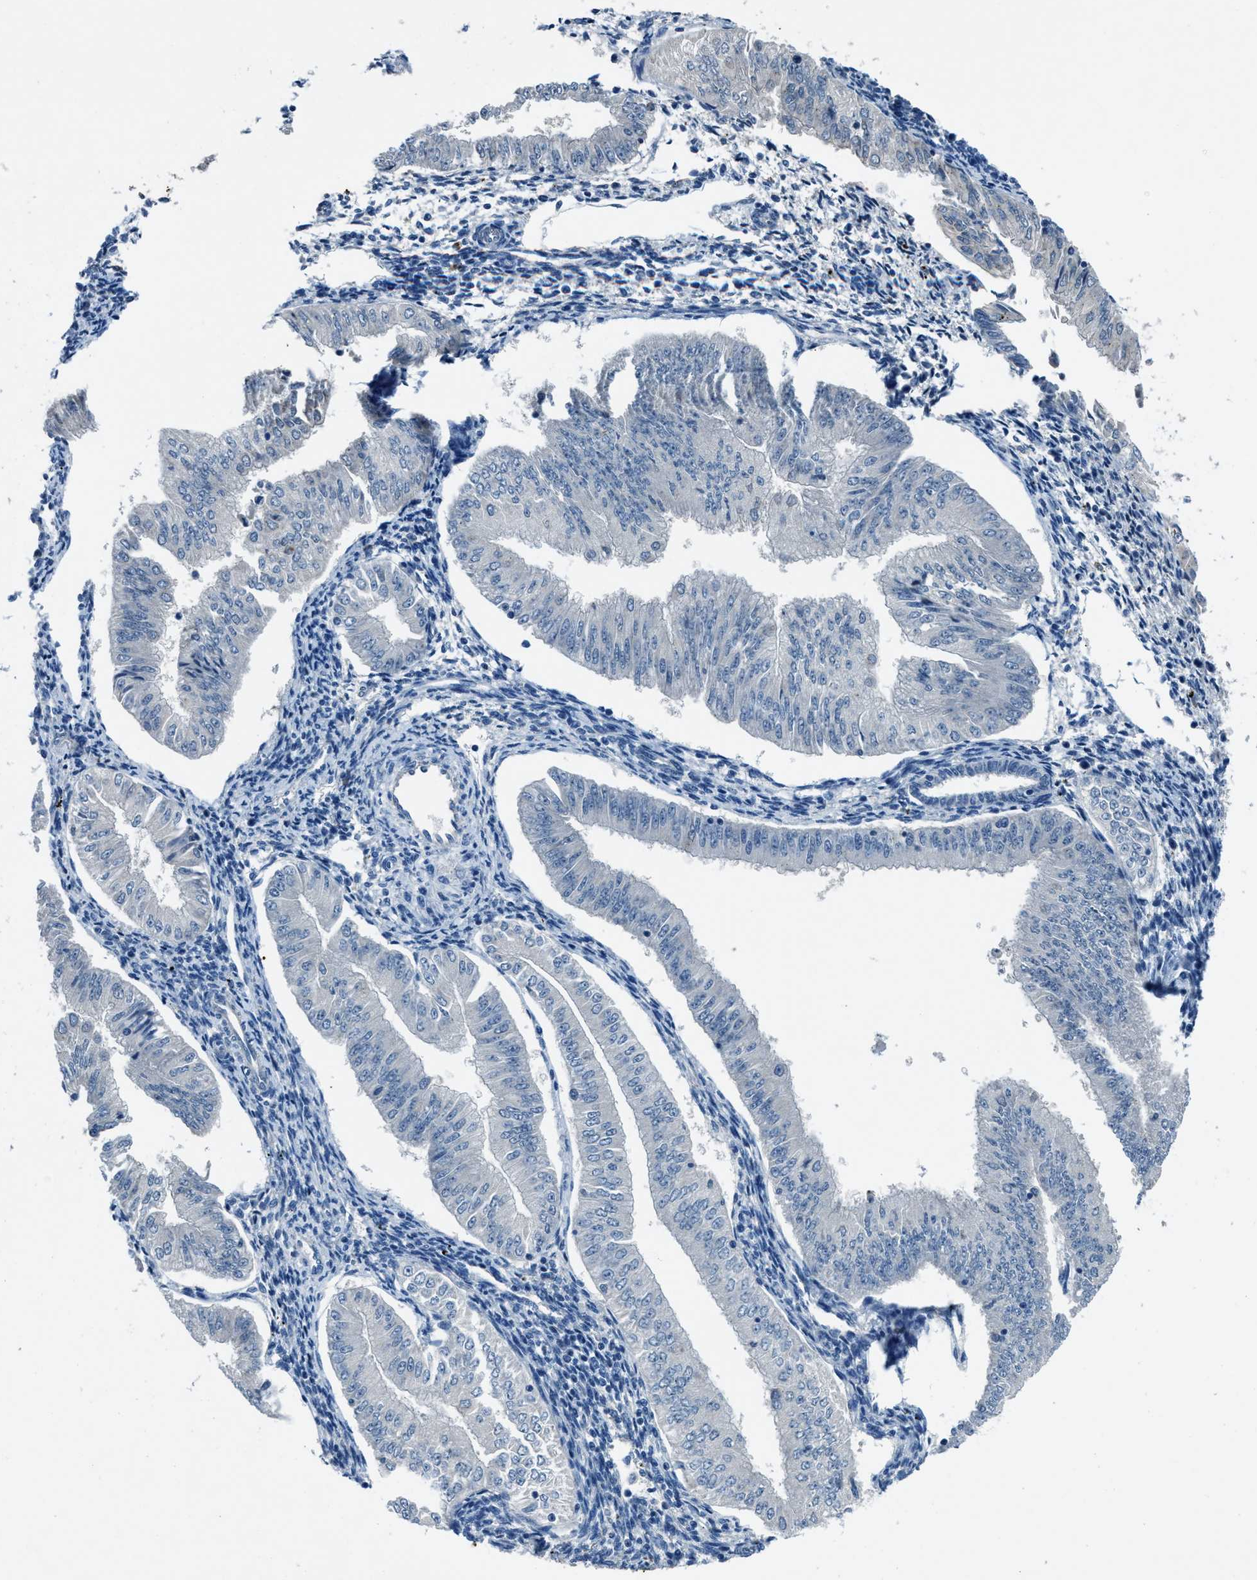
{"staining": {"intensity": "negative", "quantity": "none", "location": "none"}, "tissue": "endometrial cancer", "cell_type": "Tumor cells", "image_type": "cancer", "snomed": [{"axis": "morphology", "description": "Normal tissue, NOS"}, {"axis": "morphology", "description": "Adenocarcinoma, NOS"}, {"axis": "topography", "description": "Endometrium"}], "caption": "High magnification brightfield microscopy of endometrial cancer stained with DAB (brown) and counterstained with hematoxylin (blue): tumor cells show no significant staining.", "gene": "DUSP19", "patient": {"sex": "female", "age": 53}}